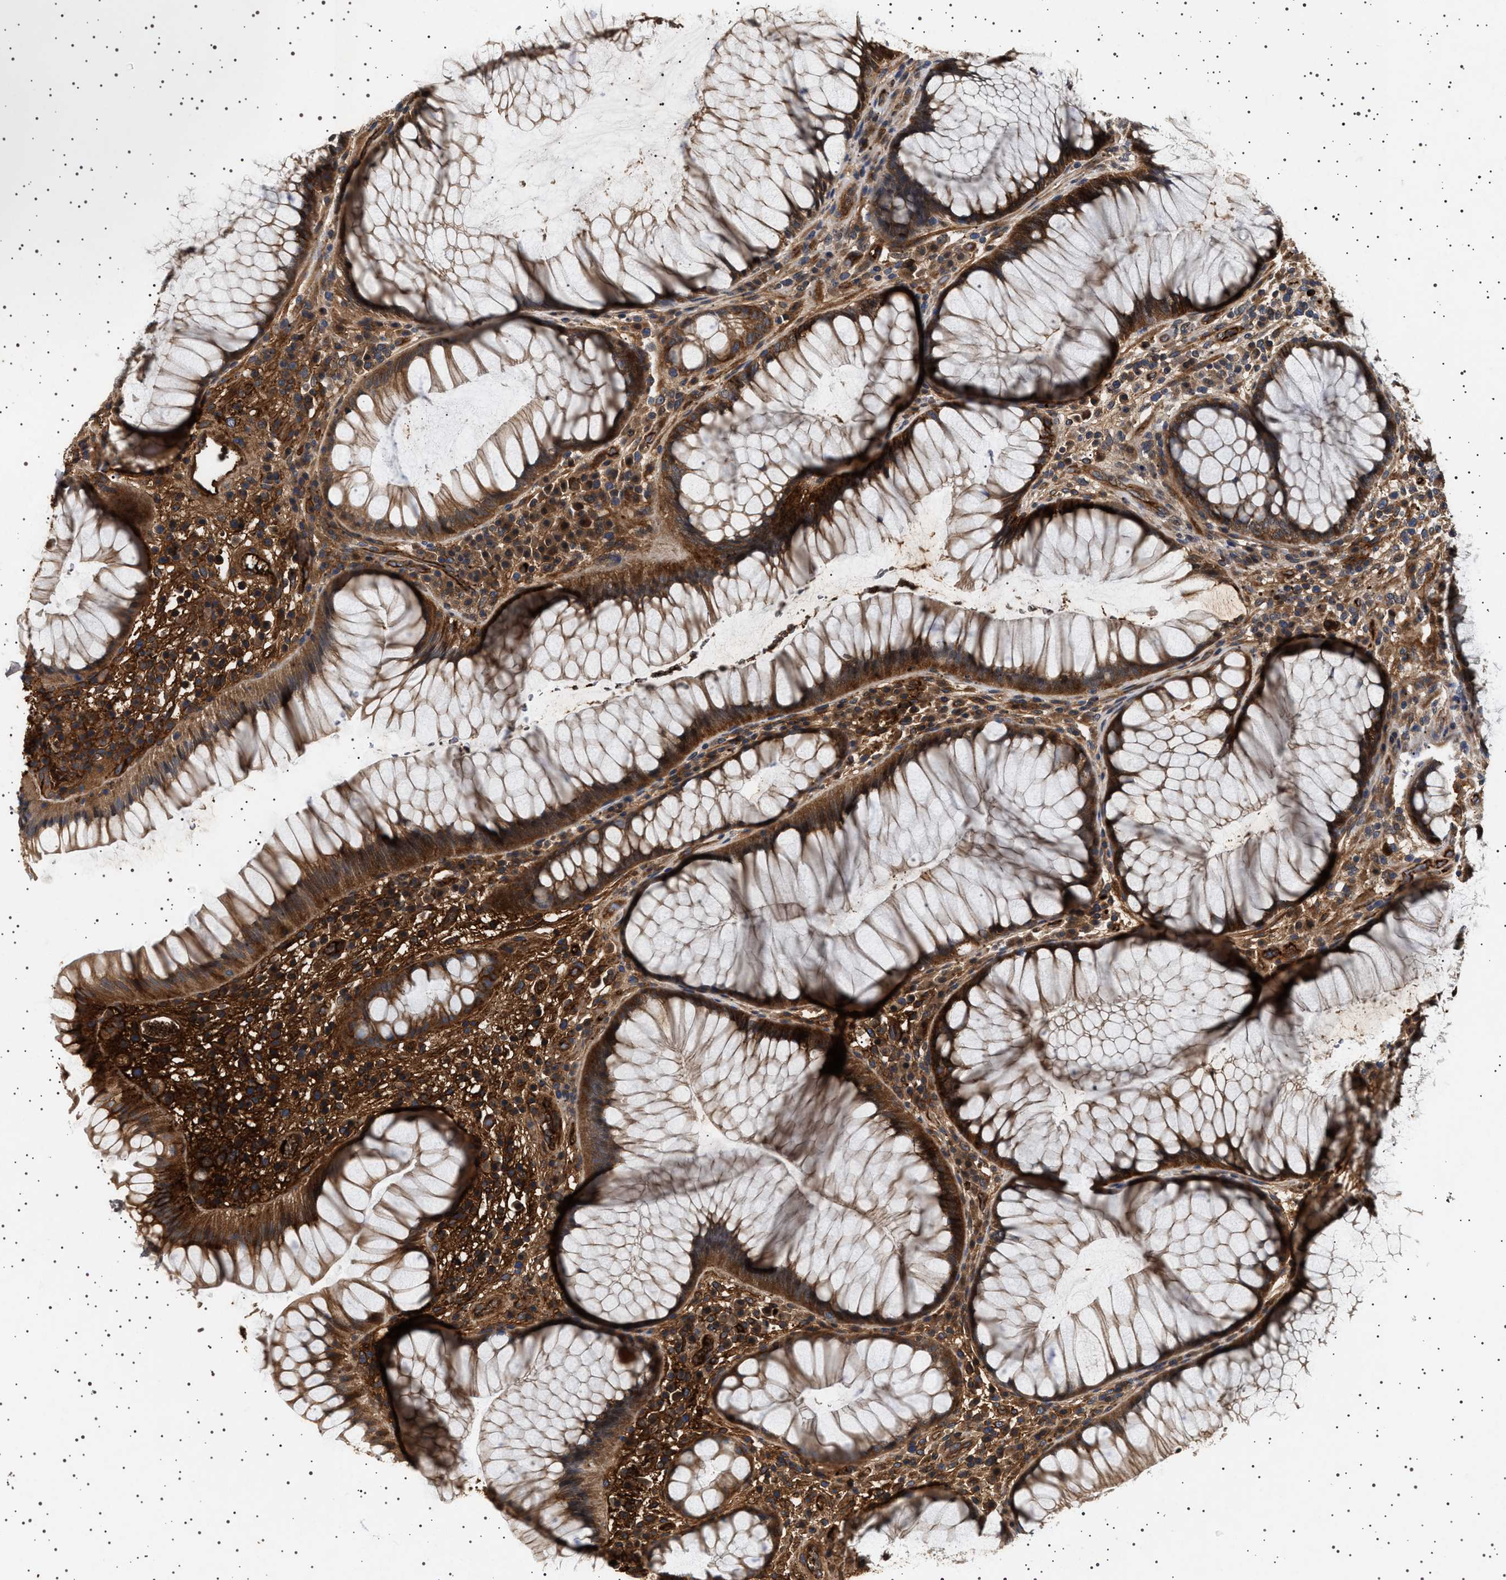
{"staining": {"intensity": "moderate", "quantity": ">75%", "location": "cytoplasmic/membranous"}, "tissue": "rectum", "cell_type": "Glandular cells", "image_type": "normal", "snomed": [{"axis": "morphology", "description": "Normal tissue, NOS"}, {"axis": "topography", "description": "Rectum"}], "caption": "A brown stain labels moderate cytoplasmic/membranous staining of a protein in glandular cells of normal human rectum. (DAB (3,3'-diaminobenzidine) IHC with brightfield microscopy, high magnification).", "gene": "FICD", "patient": {"sex": "male", "age": 51}}